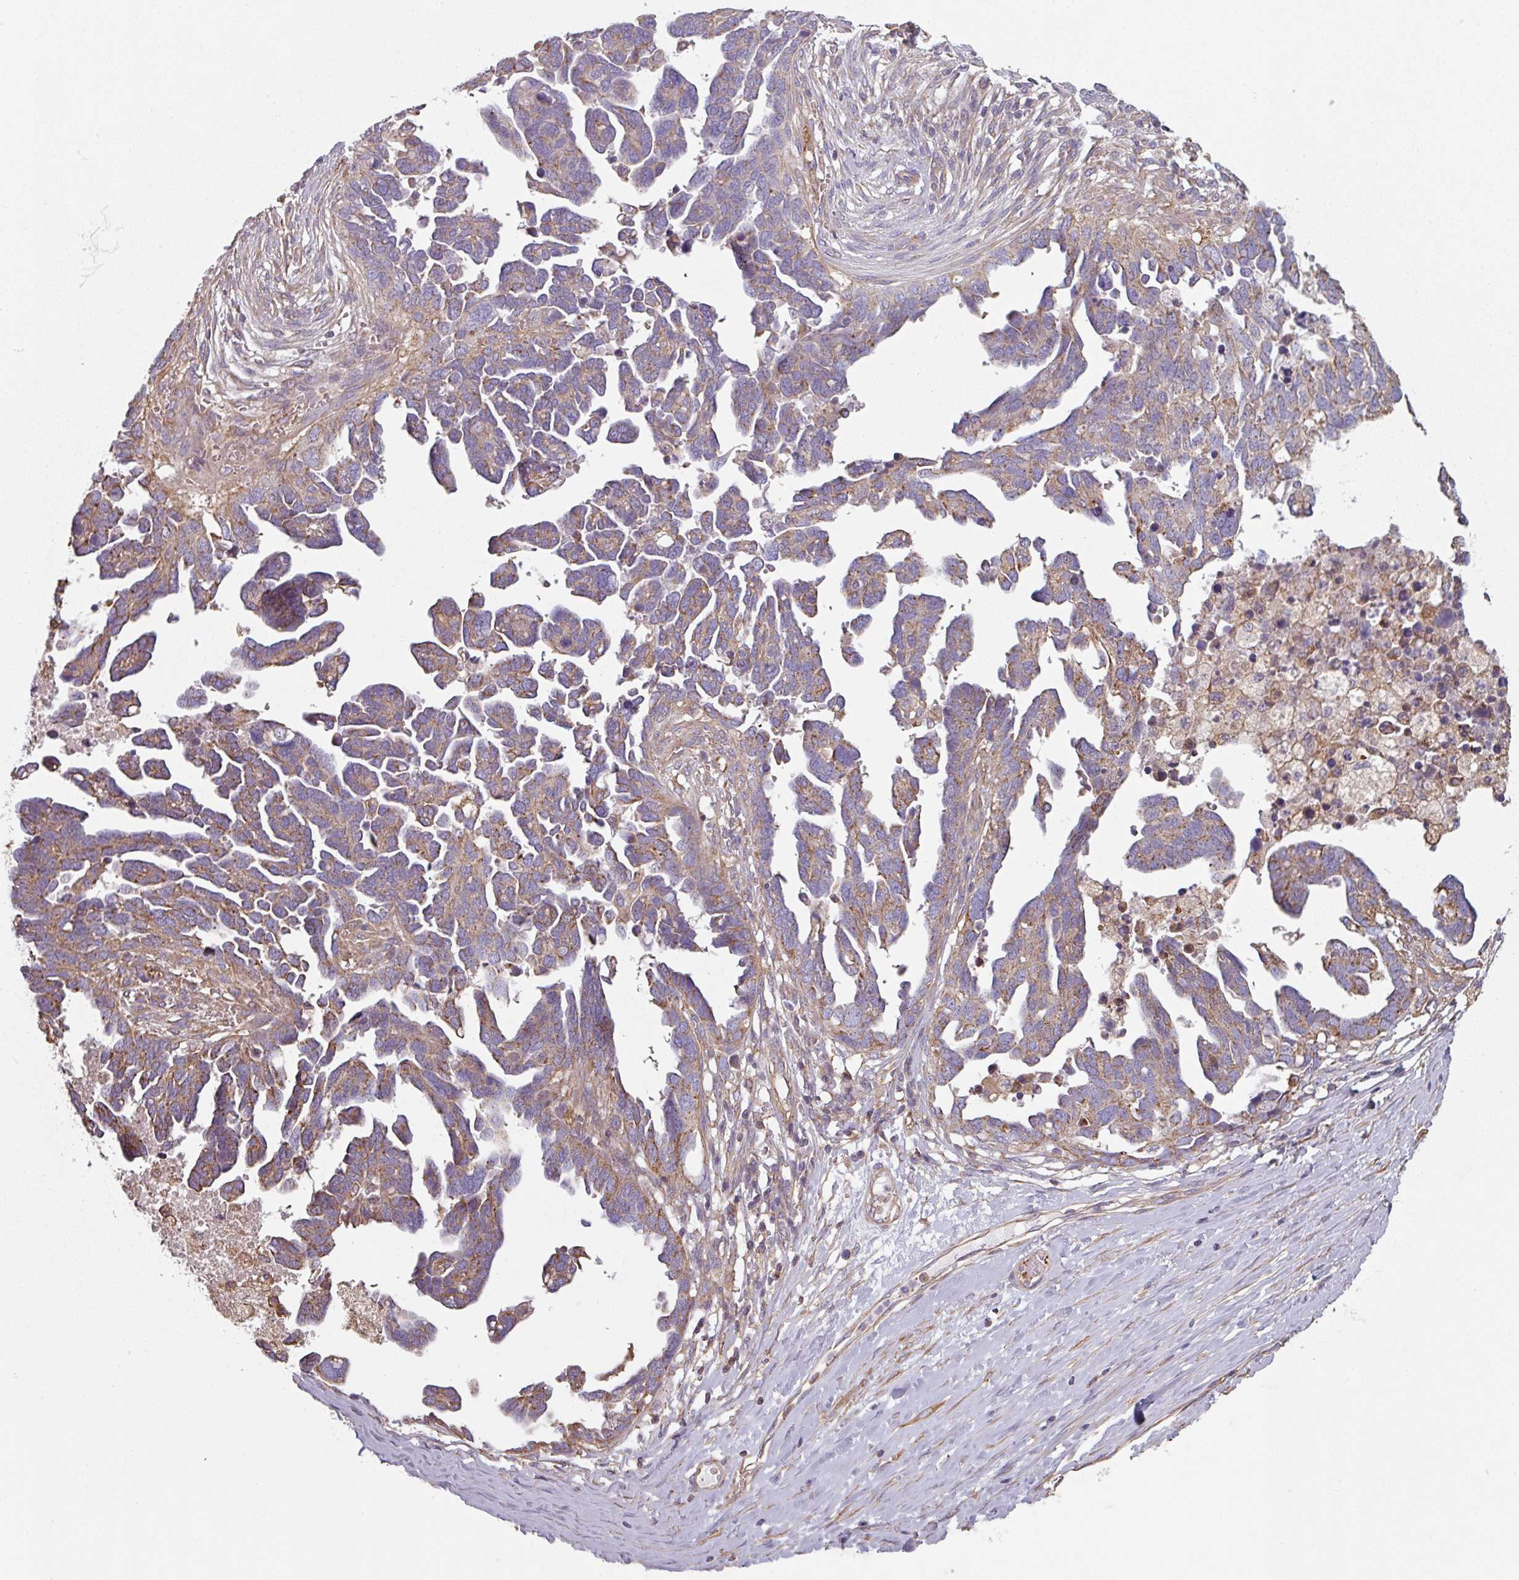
{"staining": {"intensity": "weak", "quantity": "25%-75%", "location": "cytoplasmic/membranous"}, "tissue": "ovarian cancer", "cell_type": "Tumor cells", "image_type": "cancer", "snomed": [{"axis": "morphology", "description": "Cystadenocarcinoma, serous, NOS"}, {"axis": "topography", "description": "Ovary"}], "caption": "A brown stain labels weak cytoplasmic/membranous expression of a protein in ovarian cancer tumor cells. (IHC, brightfield microscopy, high magnification).", "gene": "GSTA4", "patient": {"sex": "female", "age": 54}}